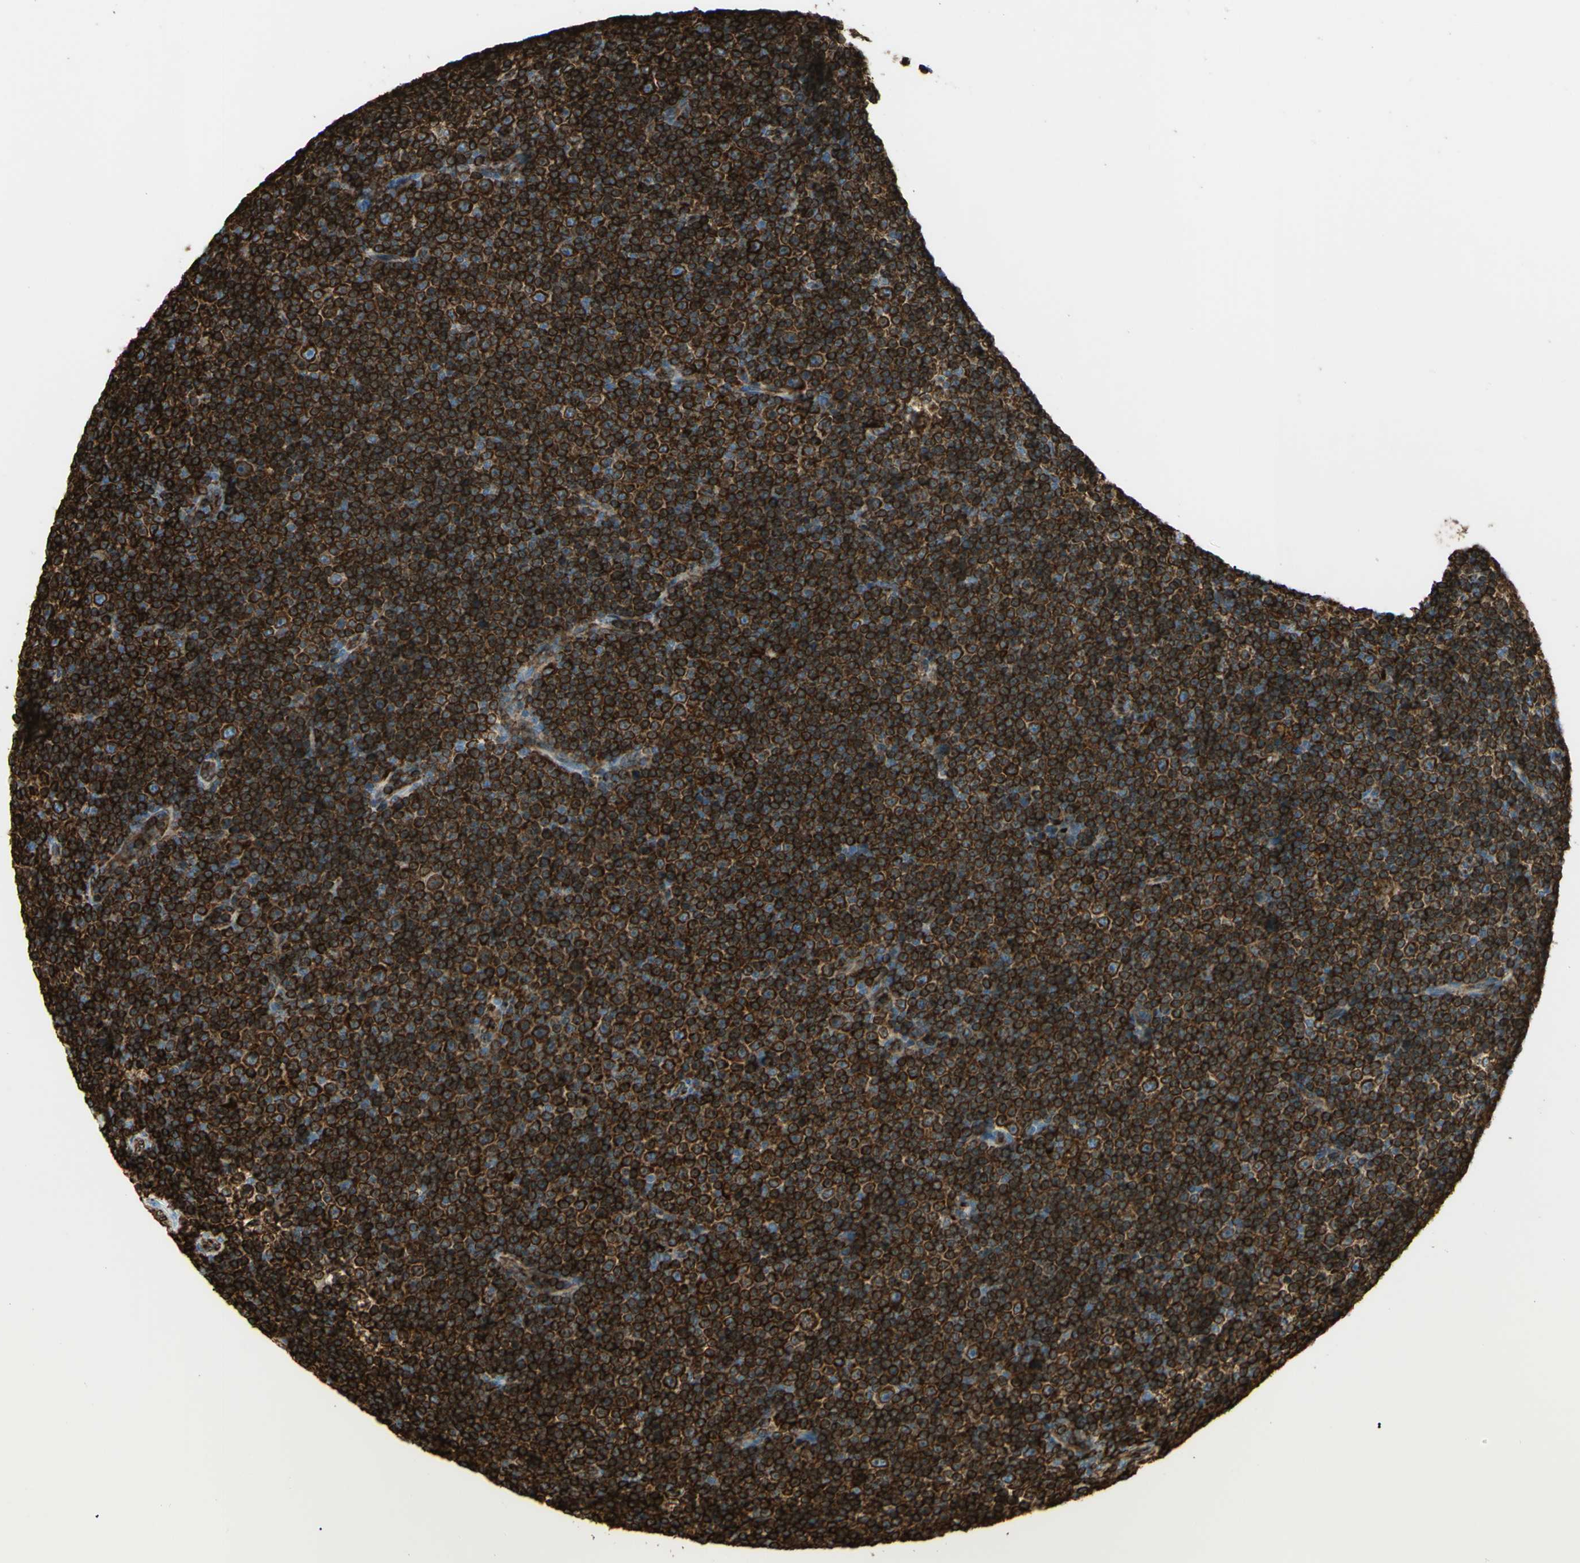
{"staining": {"intensity": "strong", "quantity": ">75%", "location": "cytoplasmic/membranous"}, "tissue": "lymphoma", "cell_type": "Tumor cells", "image_type": "cancer", "snomed": [{"axis": "morphology", "description": "Malignant lymphoma, non-Hodgkin's type, Low grade"}, {"axis": "topography", "description": "Lymph node"}], "caption": "Lymphoma was stained to show a protein in brown. There is high levels of strong cytoplasmic/membranous expression in about >75% of tumor cells.", "gene": "CD74", "patient": {"sex": "female", "age": 67}}